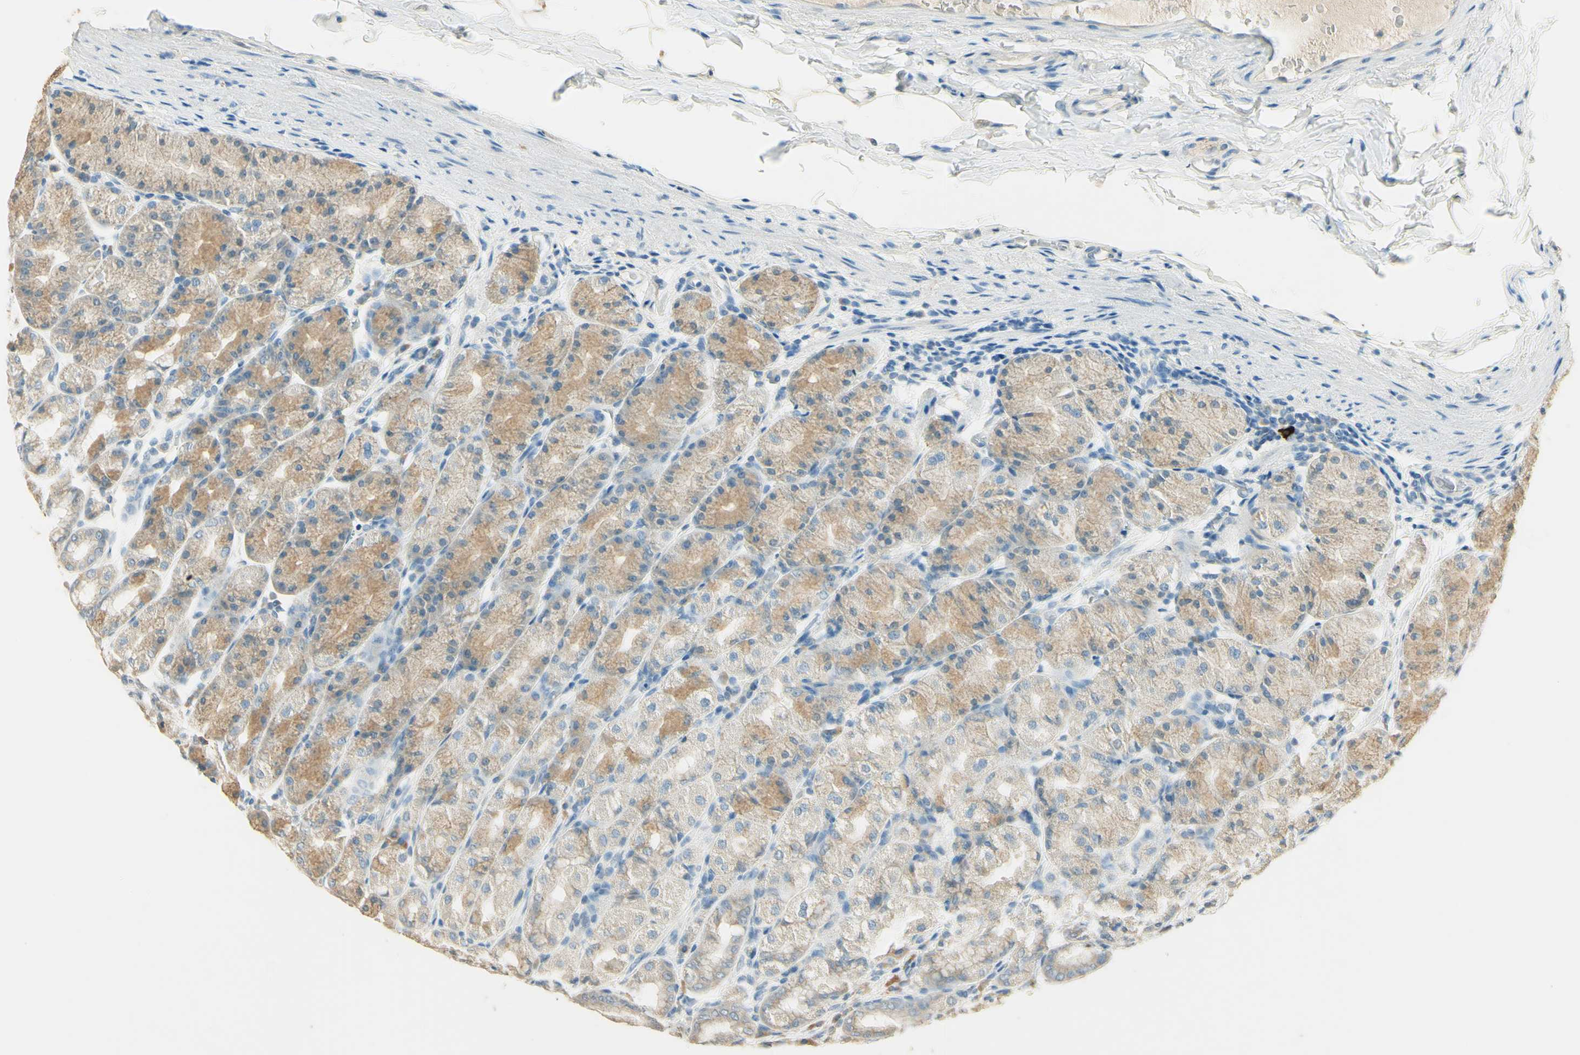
{"staining": {"intensity": "moderate", "quantity": "25%-75%", "location": "cytoplasmic/membranous"}, "tissue": "stomach", "cell_type": "Glandular cells", "image_type": "normal", "snomed": [{"axis": "morphology", "description": "Normal tissue, NOS"}, {"axis": "topography", "description": "Stomach, upper"}], "caption": "The photomicrograph displays immunohistochemical staining of unremarkable stomach. There is moderate cytoplasmic/membranous expression is seen in approximately 25%-75% of glandular cells. (DAB (3,3'-diaminobenzidine) = brown stain, brightfield microscopy at high magnification).", "gene": "UXS1", "patient": {"sex": "male", "age": 68}}